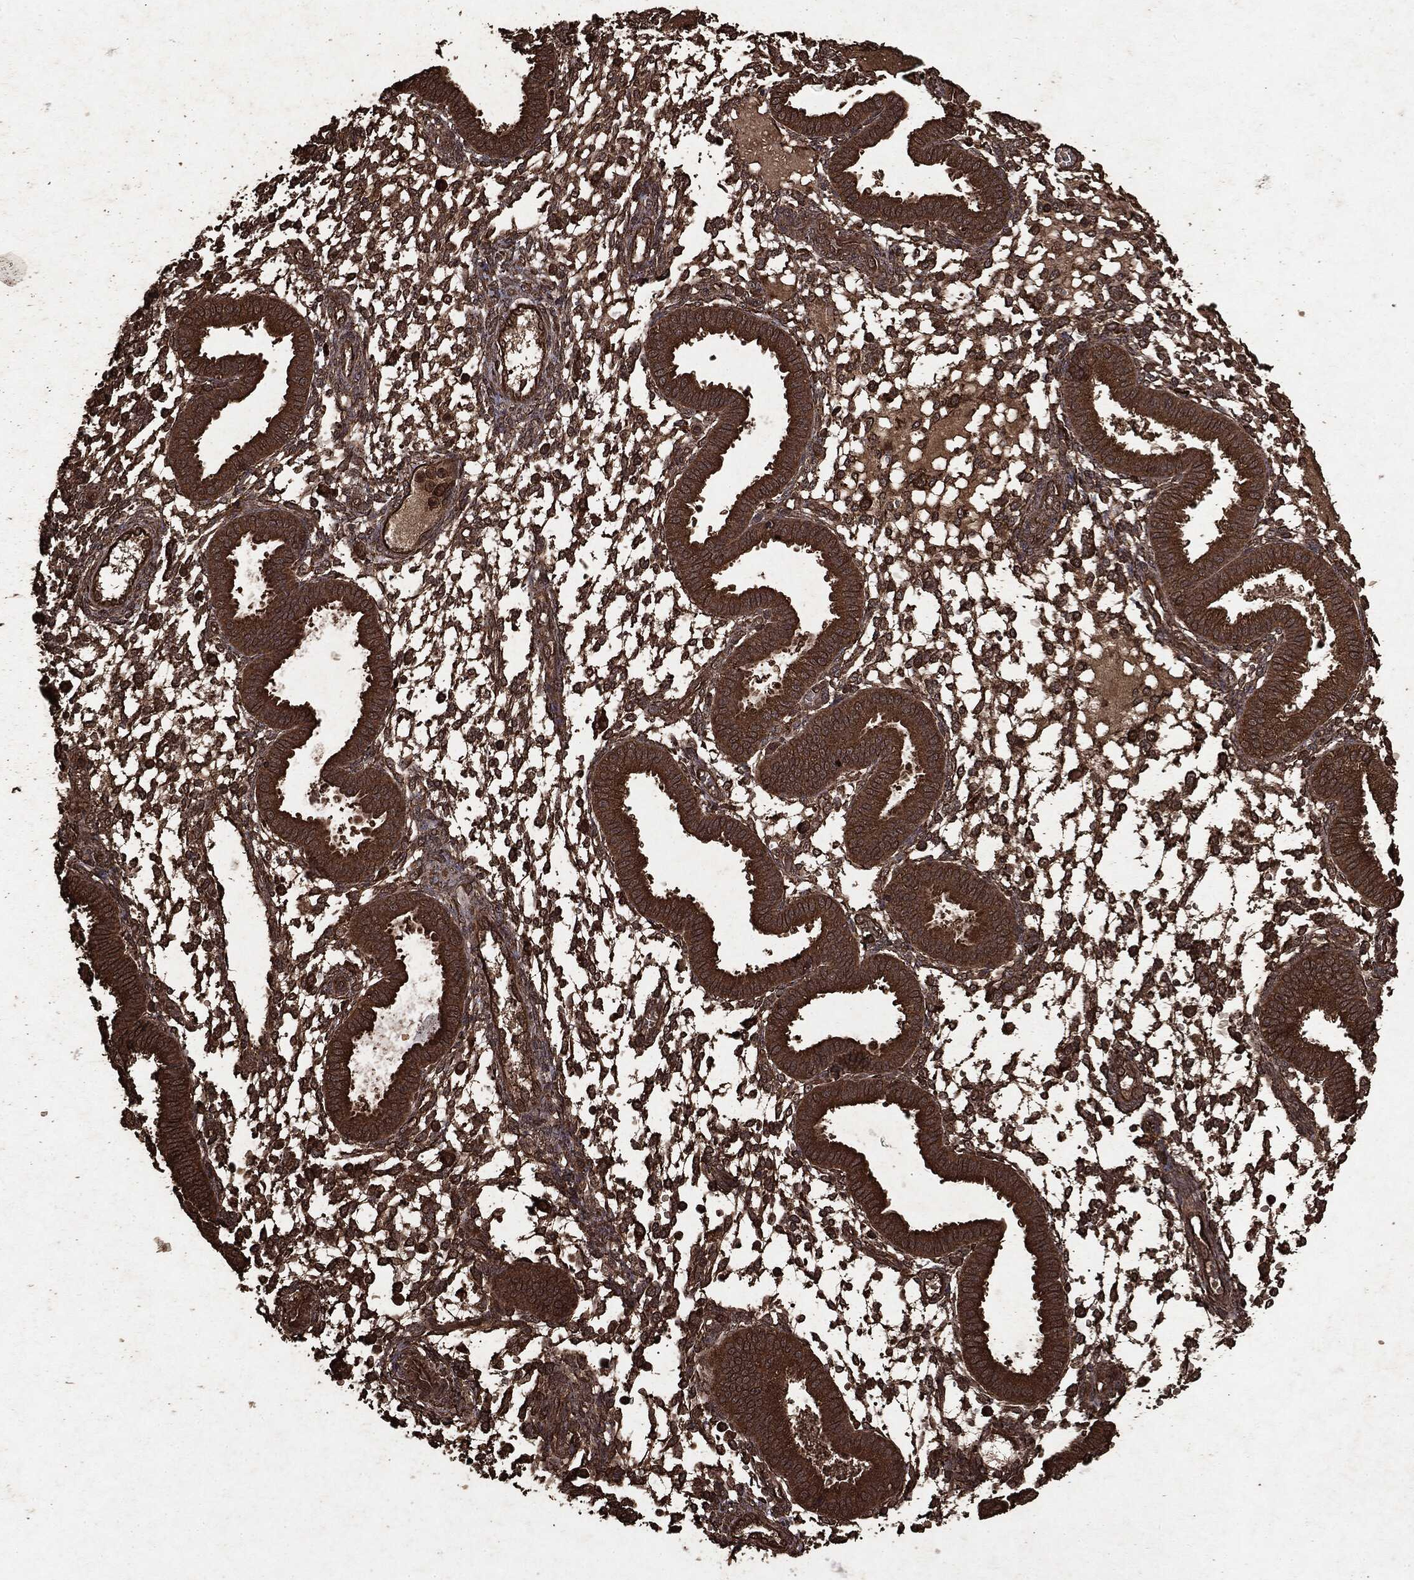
{"staining": {"intensity": "strong", "quantity": ">75%", "location": "cytoplasmic/membranous"}, "tissue": "endometrium", "cell_type": "Cells in endometrial stroma", "image_type": "normal", "snomed": [{"axis": "morphology", "description": "Normal tissue, NOS"}, {"axis": "topography", "description": "Endometrium"}], "caption": "An immunohistochemistry micrograph of unremarkable tissue is shown. Protein staining in brown highlights strong cytoplasmic/membranous positivity in endometrium within cells in endometrial stroma. The protein of interest is stained brown, and the nuclei are stained in blue (DAB (3,3'-diaminobenzidine) IHC with brightfield microscopy, high magnification).", "gene": "ARAF", "patient": {"sex": "female", "age": 43}}